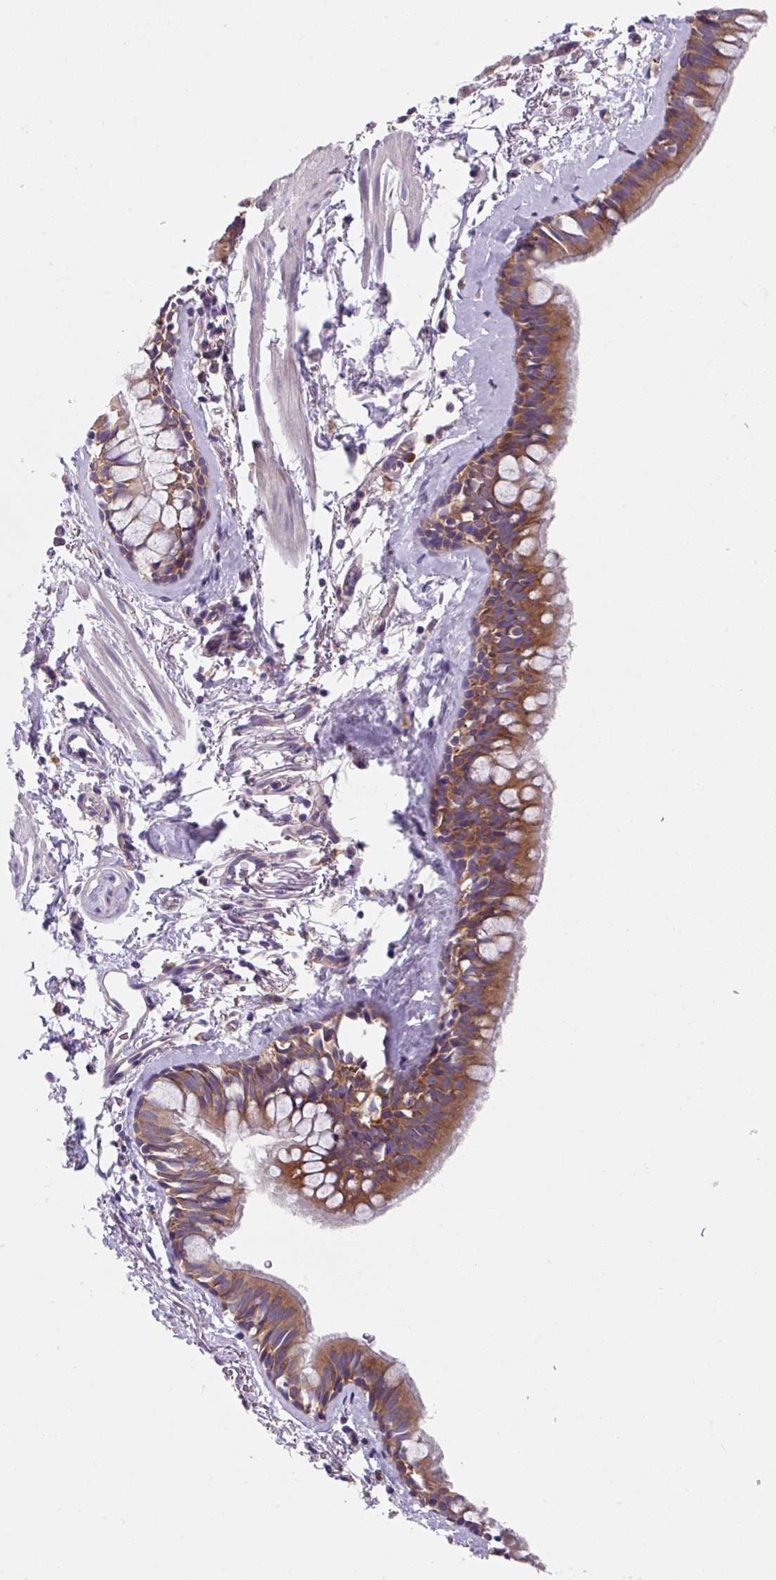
{"staining": {"intensity": "moderate", "quantity": ">75%", "location": "cytoplasmic/membranous"}, "tissue": "bronchus", "cell_type": "Respiratory epithelial cells", "image_type": "normal", "snomed": [{"axis": "morphology", "description": "Normal tissue, NOS"}, {"axis": "topography", "description": "Bronchus"}], "caption": "About >75% of respiratory epithelial cells in normal human bronchus show moderate cytoplasmic/membranous protein staining as visualized by brown immunohistochemical staining.", "gene": "EIF4B", "patient": {"sex": "male", "age": 67}}